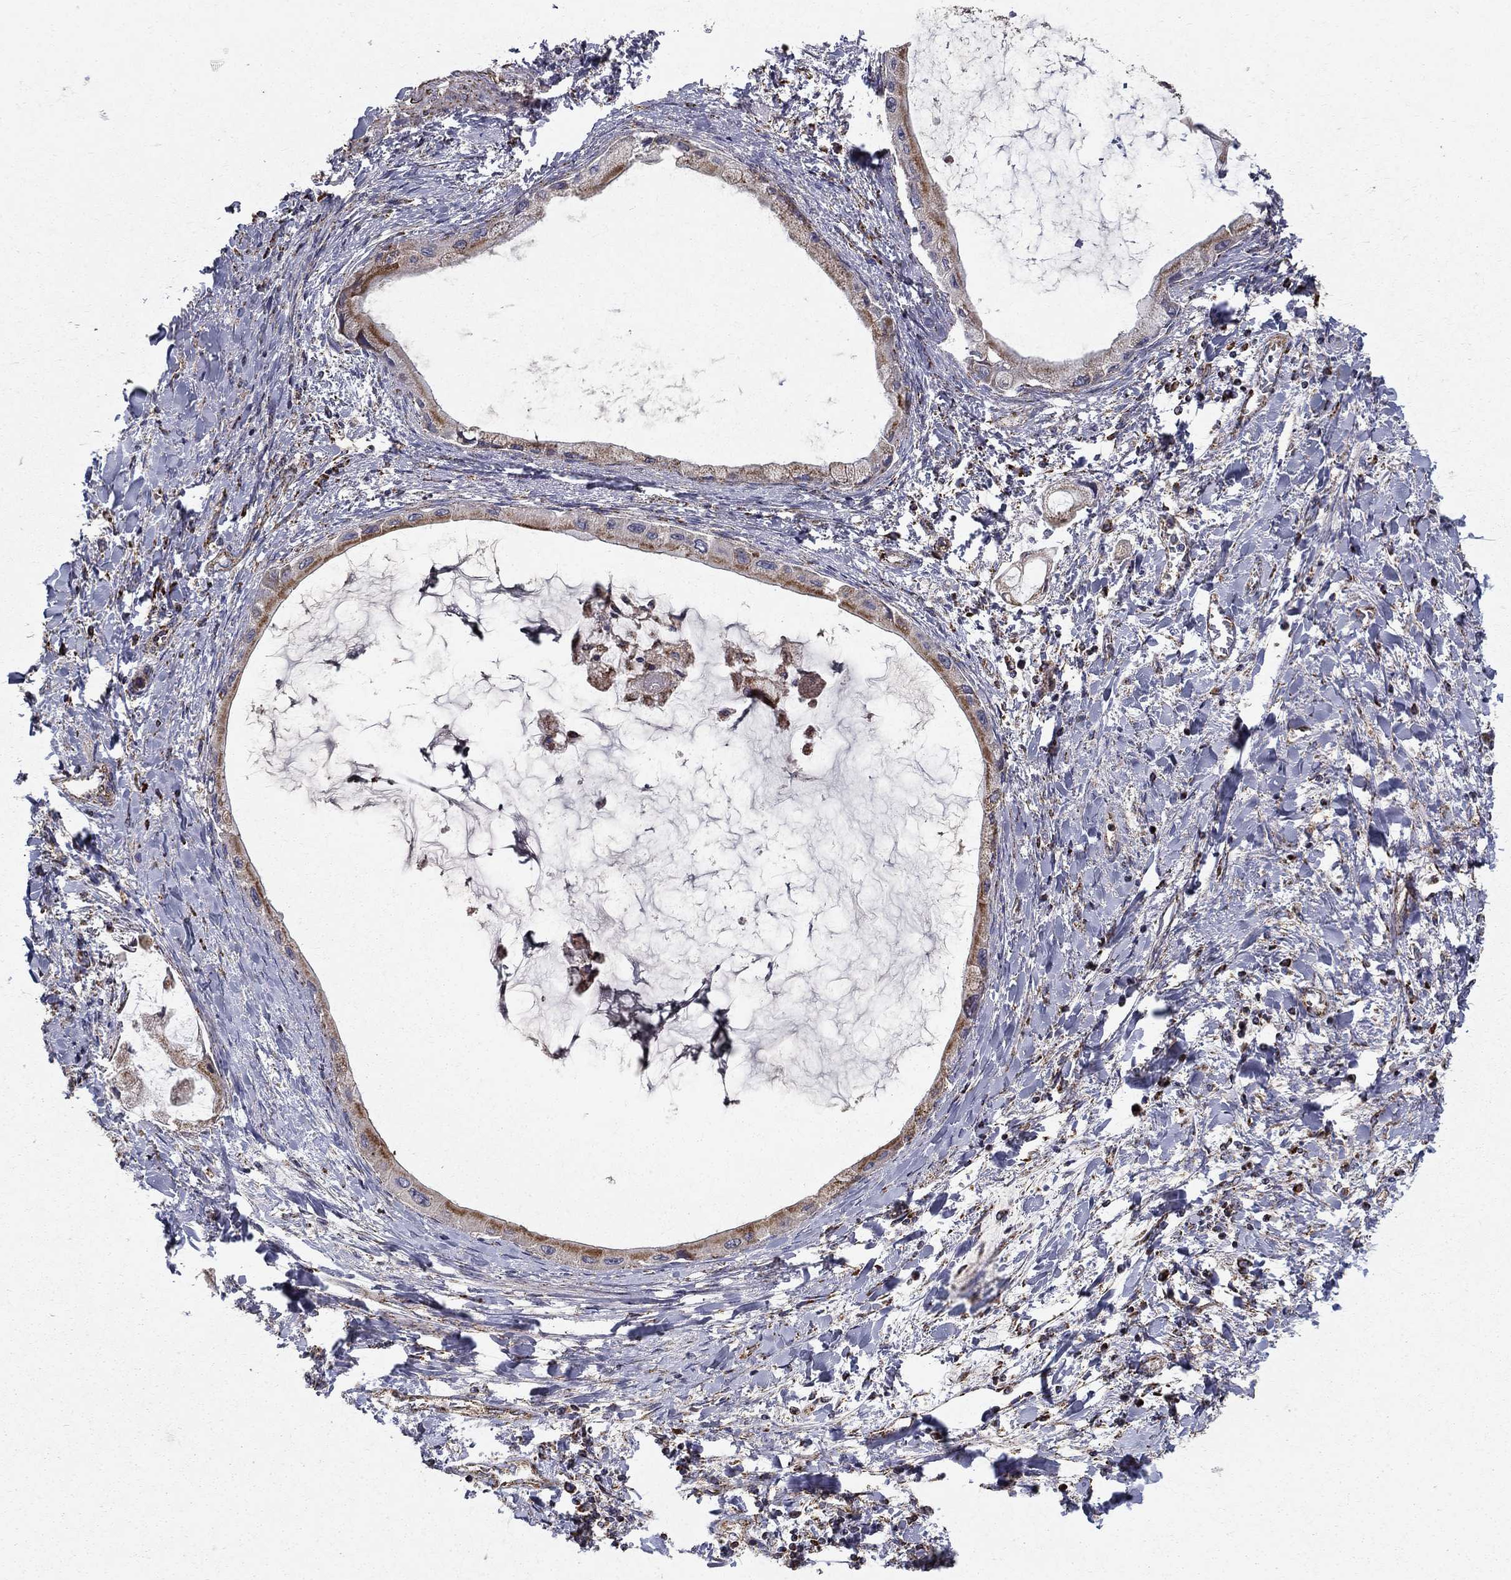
{"staining": {"intensity": "strong", "quantity": "25%-75%", "location": "cytoplasmic/membranous"}, "tissue": "liver cancer", "cell_type": "Tumor cells", "image_type": "cancer", "snomed": [{"axis": "morphology", "description": "Cholangiocarcinoma"}, {"axis": "topography", "description": "Liver"}], "caption": "IHC (DAB (3,3'-diaminobenzidine)) staining of human cholangiocarcinoma (liver) demonstrates strong cytoplasmic/membranous protein staining in approximately 25%-75% of tumor cells.", "gene": "NDUFS8", "patient": {"sex": "male", "age": 50}}